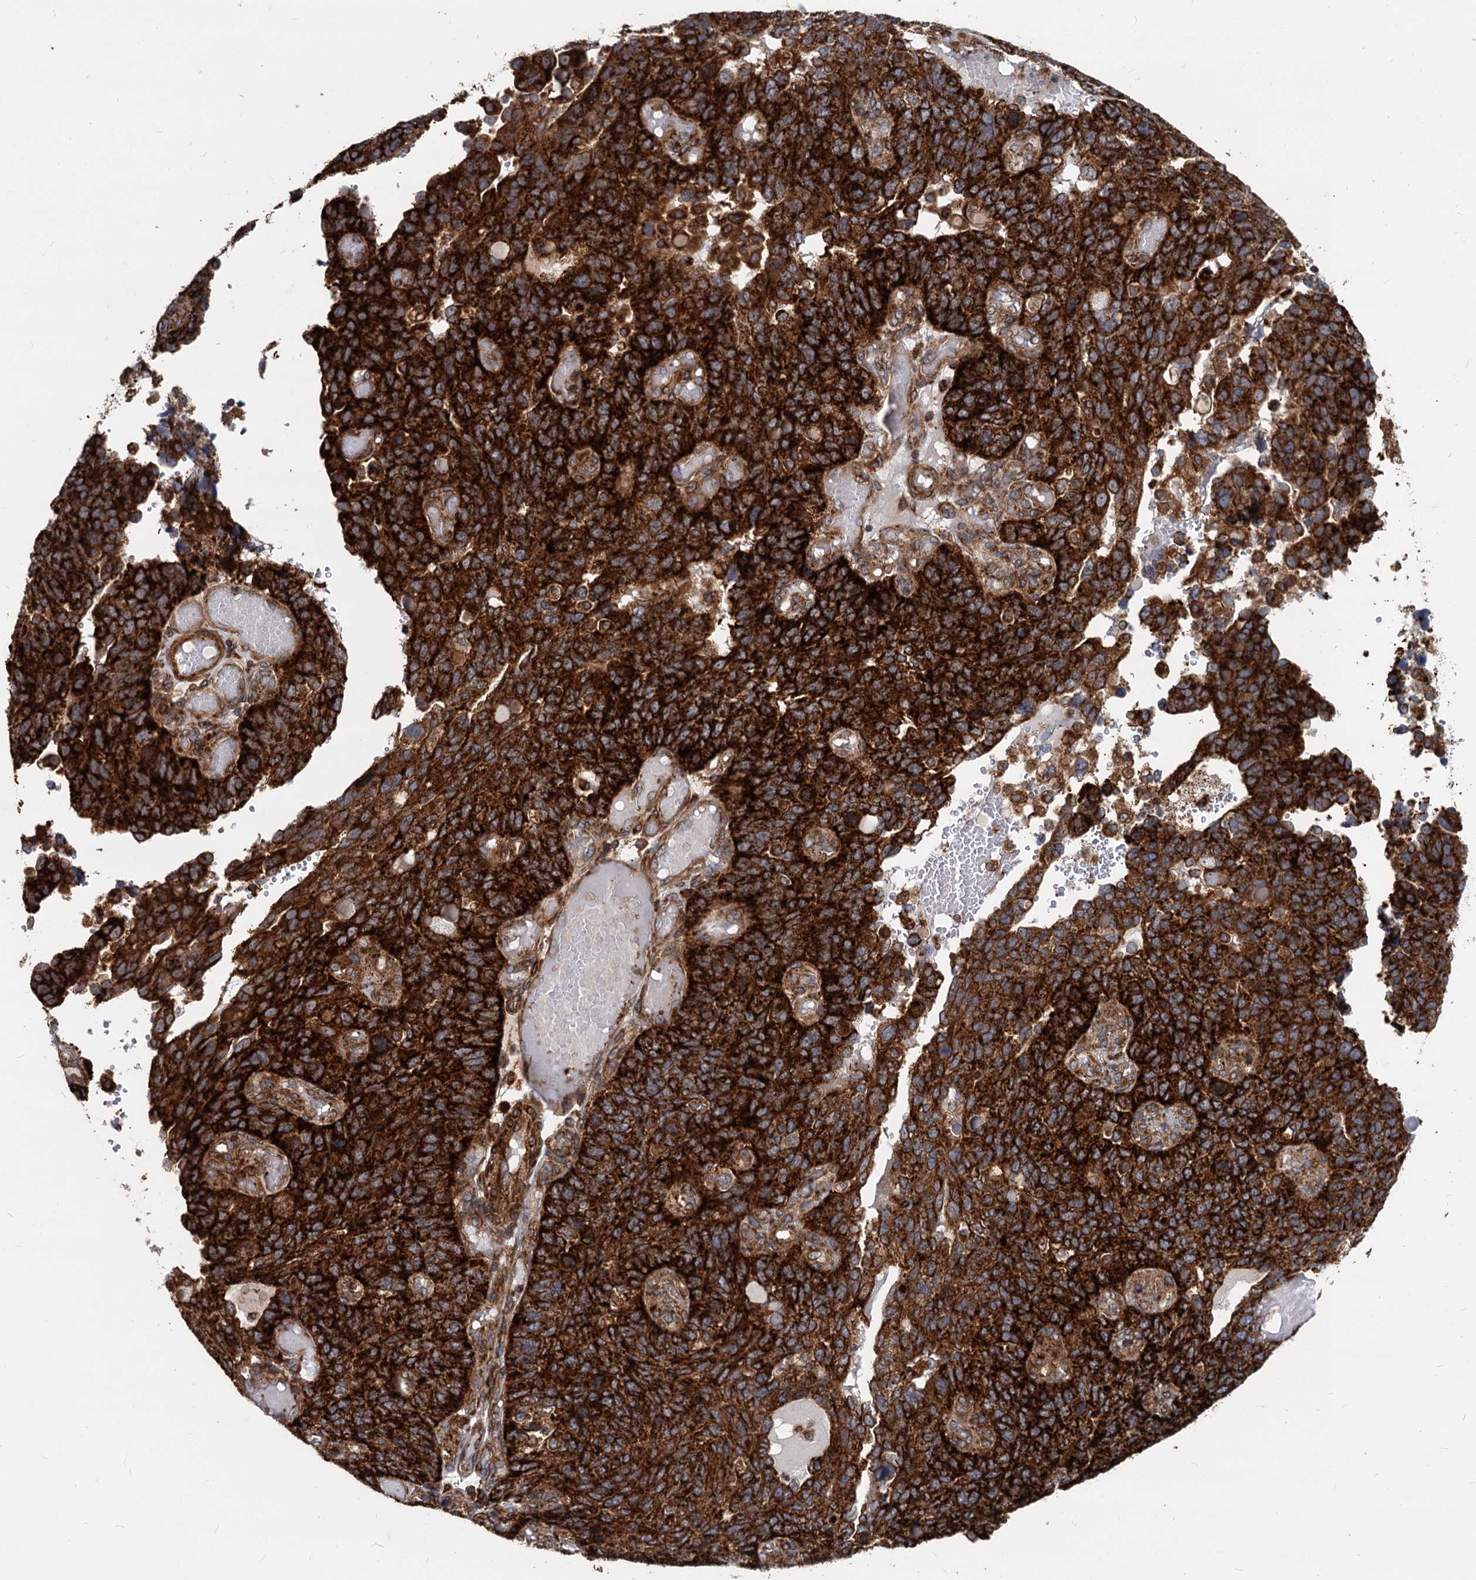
{"staining": {"intensity": "strong", "quantity": ">75%", "location": "cytoplasmic/membranous"}, "tissue": "endometrial cancer", "cell_type": "Tumor cells", "image_type": "cancer", "snomed": [{"axis": "morphology", "description": "Adenocarcinoma, NOS"}, {"axis": "topography", "description": "Endometrium"}], "caption": "Tumor cells show strong cytoplasmic/membranous expression in approximately >75% of cells in endometrial cancer.", "gene": "STIM1", "patient": {"sex": "female", "age": 66}}